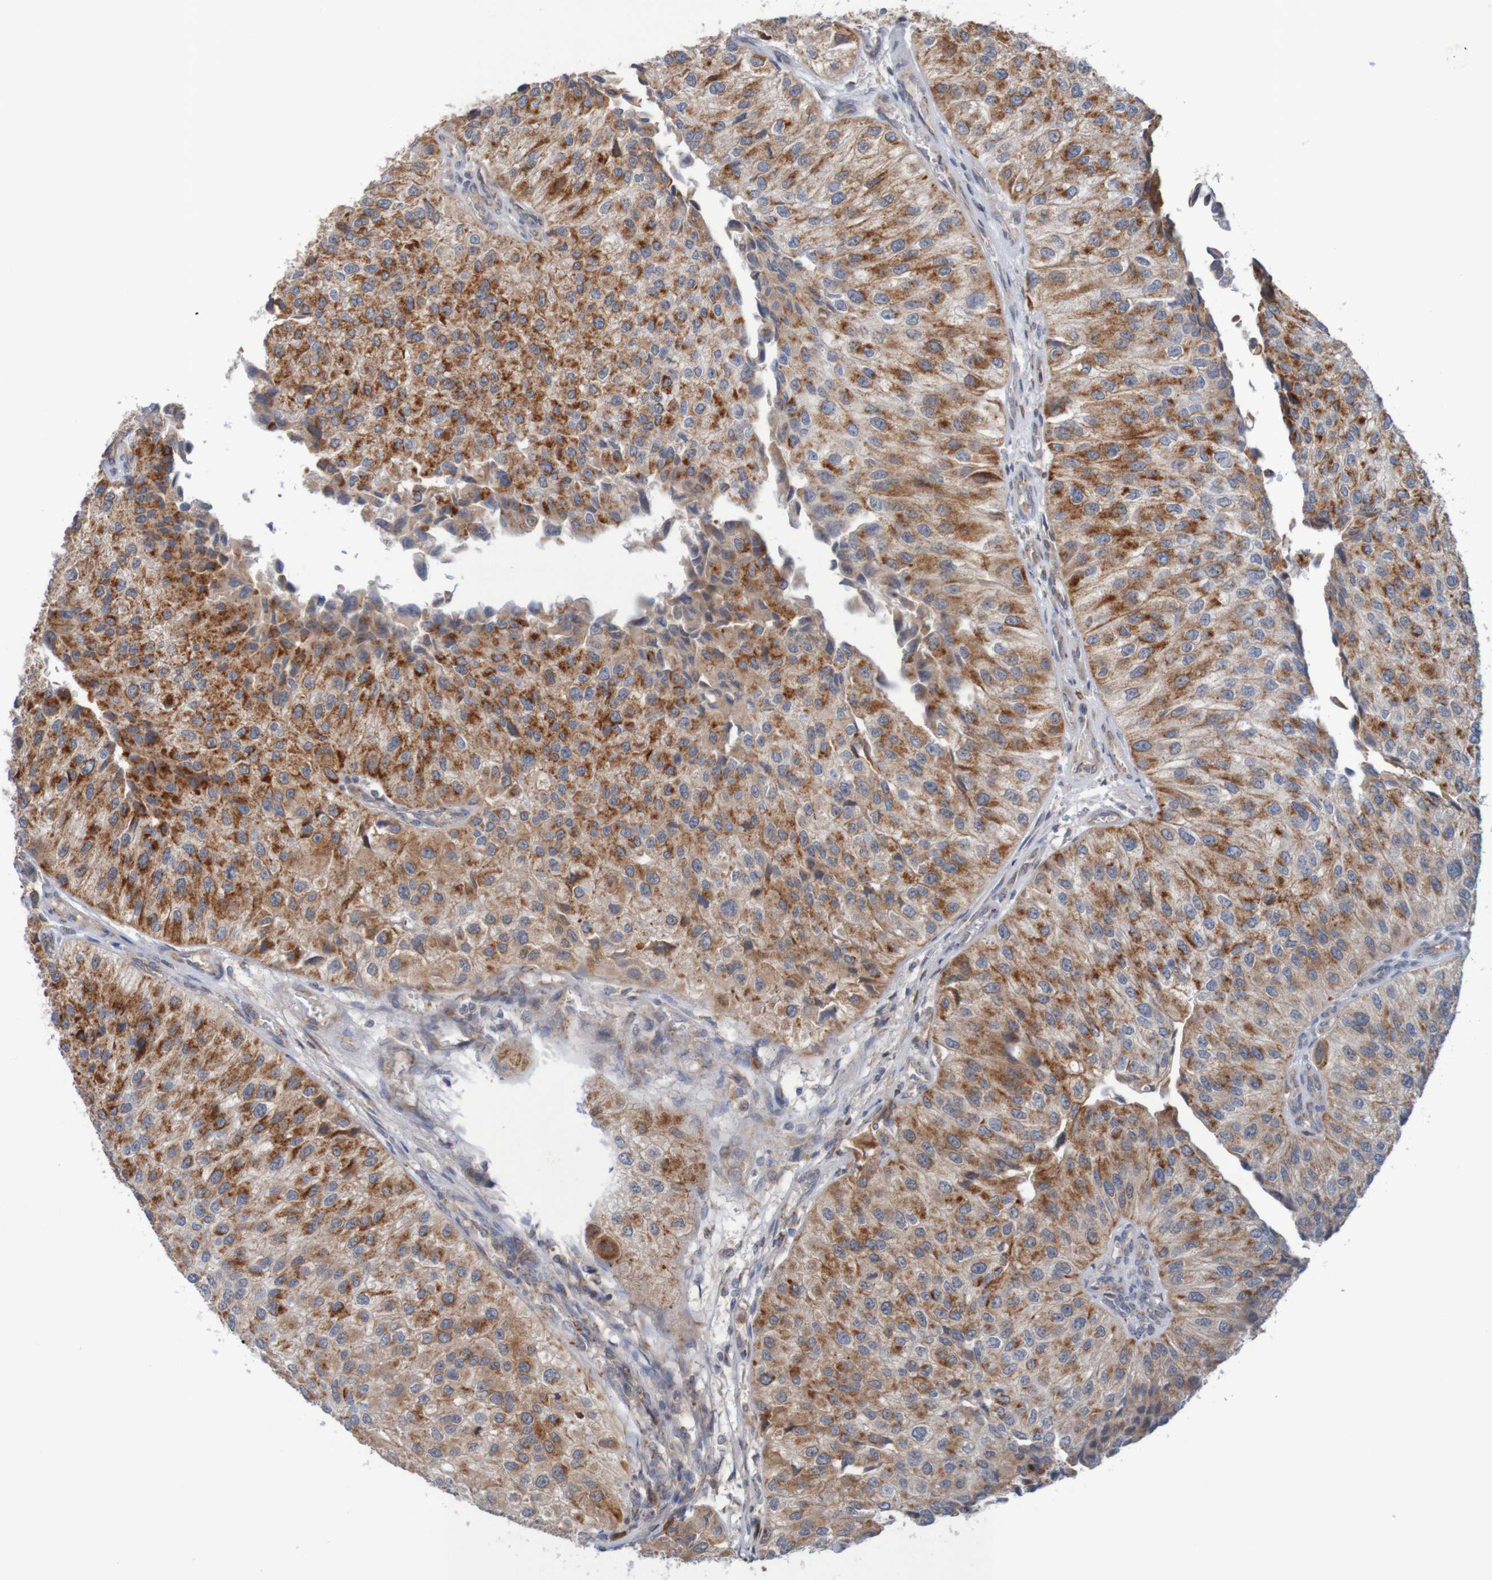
{"staining": {"intensity": "strong", "quantity": ">75%", "location": "cytoplasmic/membranous"}, "tissue": "urothelial cancer", "cell_type": "Tumor cells", "image_type": "cancer", "snomed": [{"axis": "morphology", "description": "Urothelial carcinoma, High grade"}, {"axis": "topography", "description": "Kidney"}, {"axis": "topography", "description": "Urinary bladder"}], "caption": "Strong cytoplasmic/membranous protein staining is seen in about >75% of tumor cells in high-grade urothelial carcinoma.", "gene": "NAV2", "patient": {"sex": "male", "age": 77}}